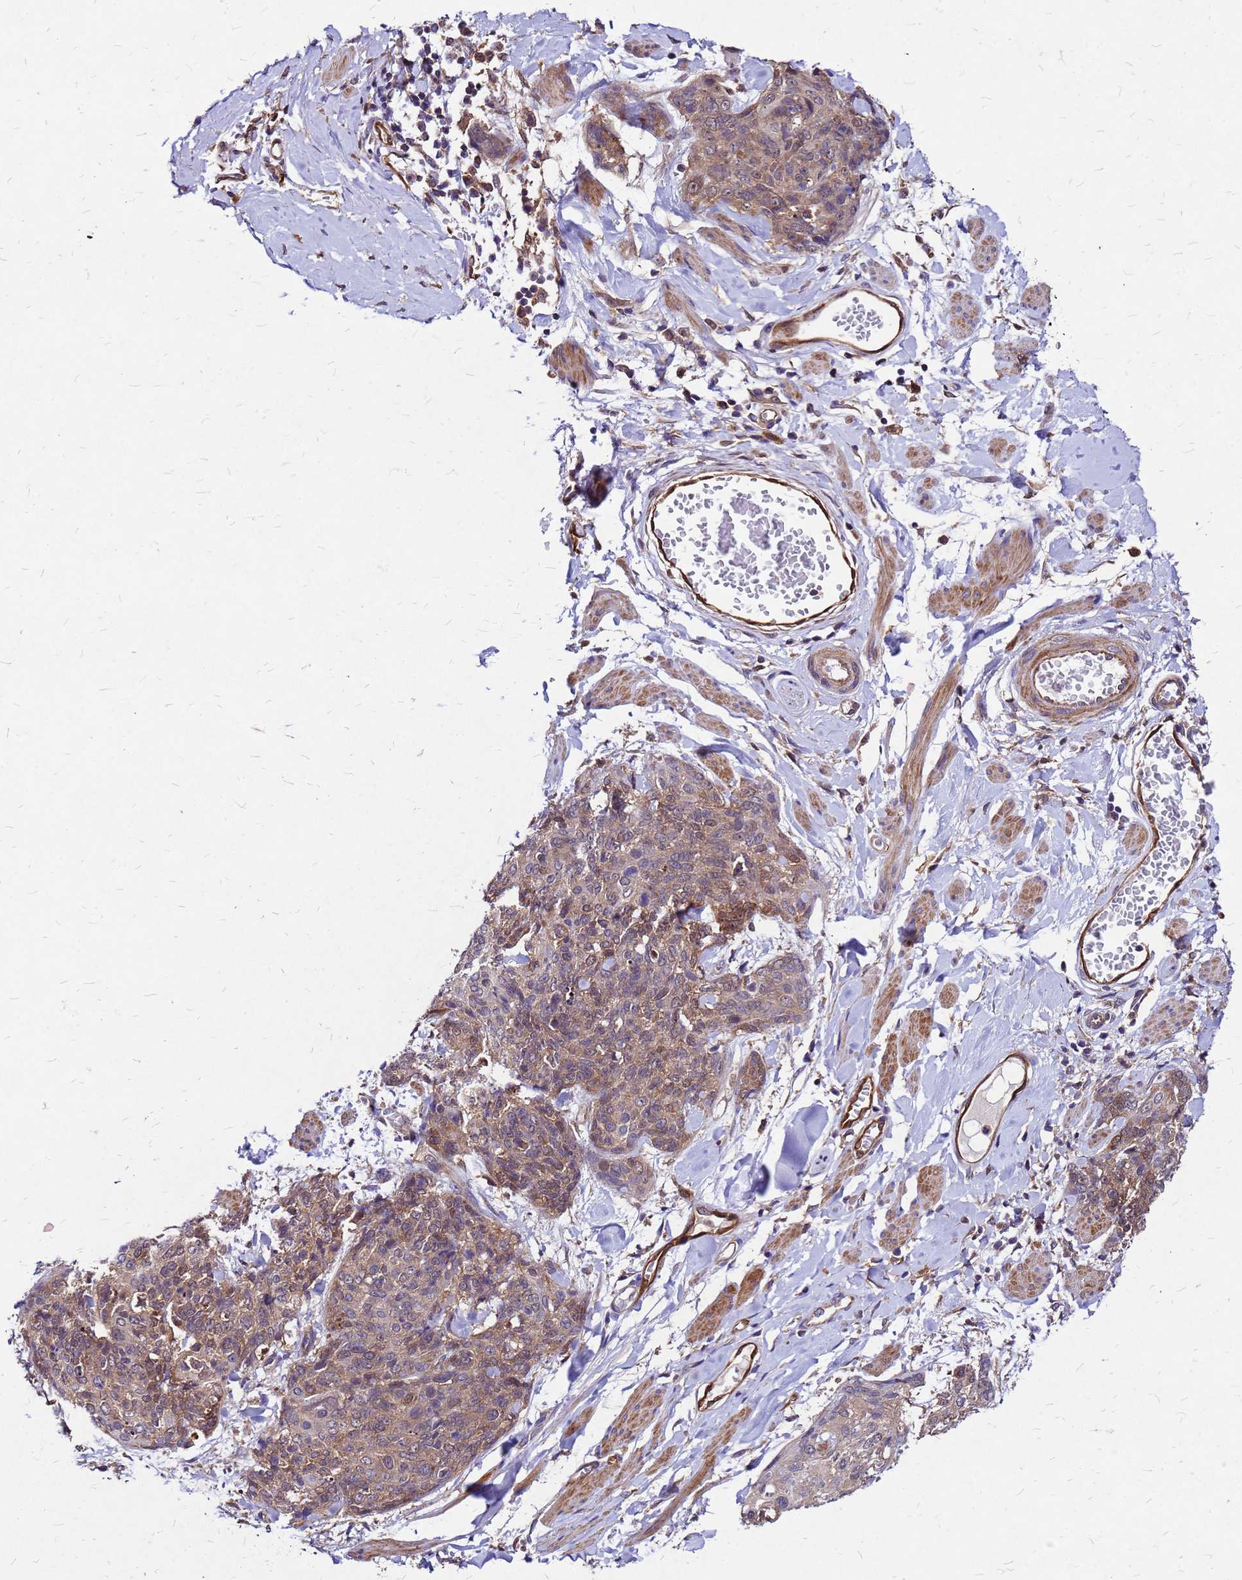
{"staining": {"intensity": "moderate", "quantity": ">75%", "location": "cytoplasmic/membranous"}, "tissue": "skin cancer", "cell_type": "Tumor cells", "image_type": "cancer", "snomed": [{"axis": "morphology", "description": "Squamous cell carcinoma, NOS"}, {"axis": "topography", "description": "Skin"}, {"axis": "topography", "description": "Vulva"}], "caption": "Skin squamous cell carcinoma was stained to show a protein in brown. There is medium levels of moderate cytoplasmic/membranous positivity in approximately >75% of tumor cells.", "gene": "DUSP23", "patient": {"sex": "female", "age": 85}}